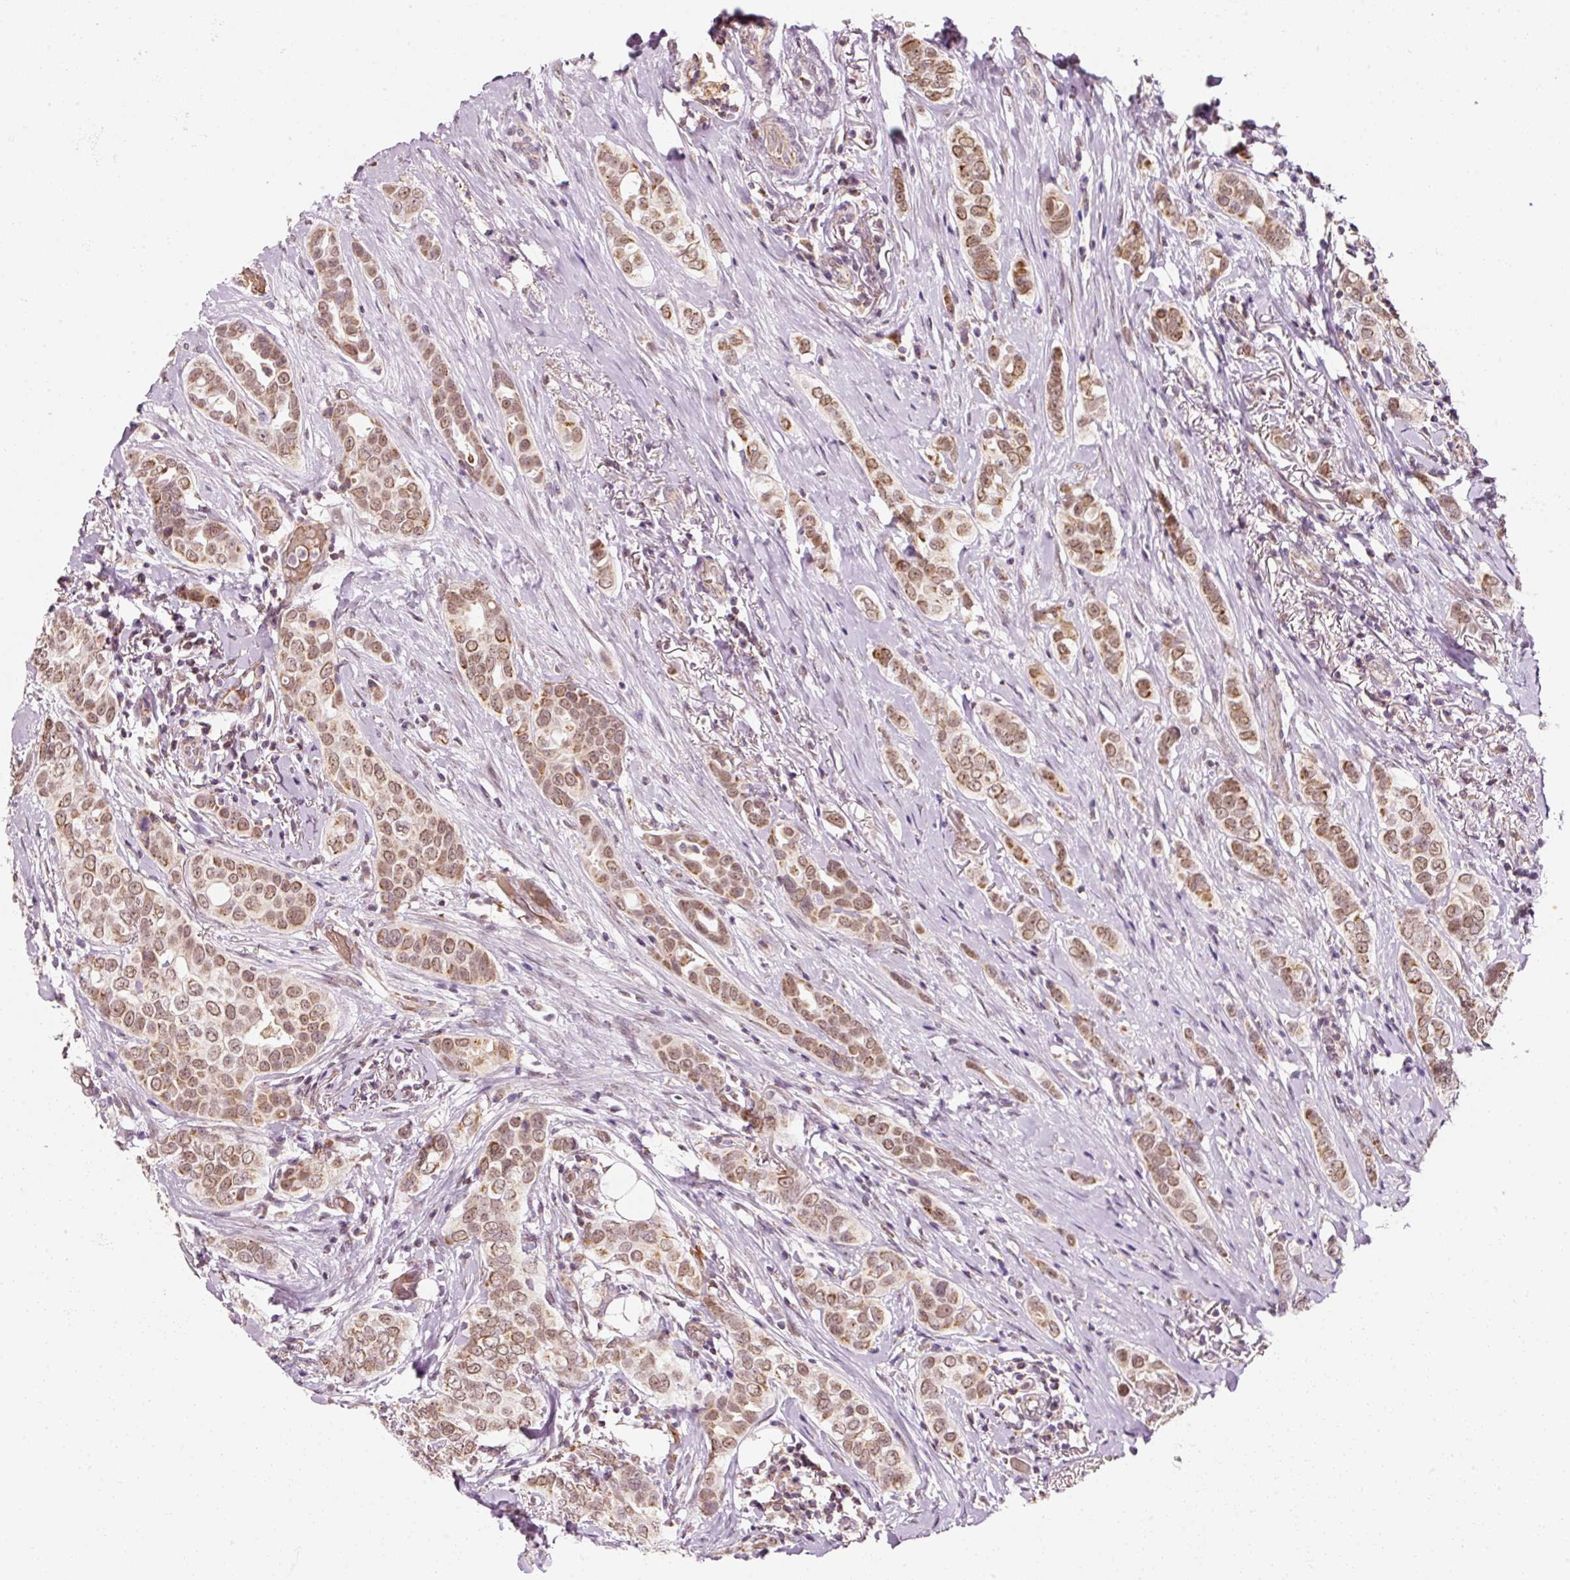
{"staining": {"intensity": "moderate", "quantity": ">75%", "location": "cytoplasmic/membranous,nuclear"}, "tissue": "breast cancer", "cell_type": "Tumor cells", "image_type": "cancer", "snomed": [{"axis": "morphology", "description": "Lobular carcinoma"}, {"axis": "topography", "description": "Breast"}], "caption": "Protein expression analysis of breast lobular carcinoma displays moderate cytoplasmic/membranous and nuclear positivity in about >75% of tumor cells.", "gene": "ZNF460", "patient": {"sex": "female", "age": 51}}